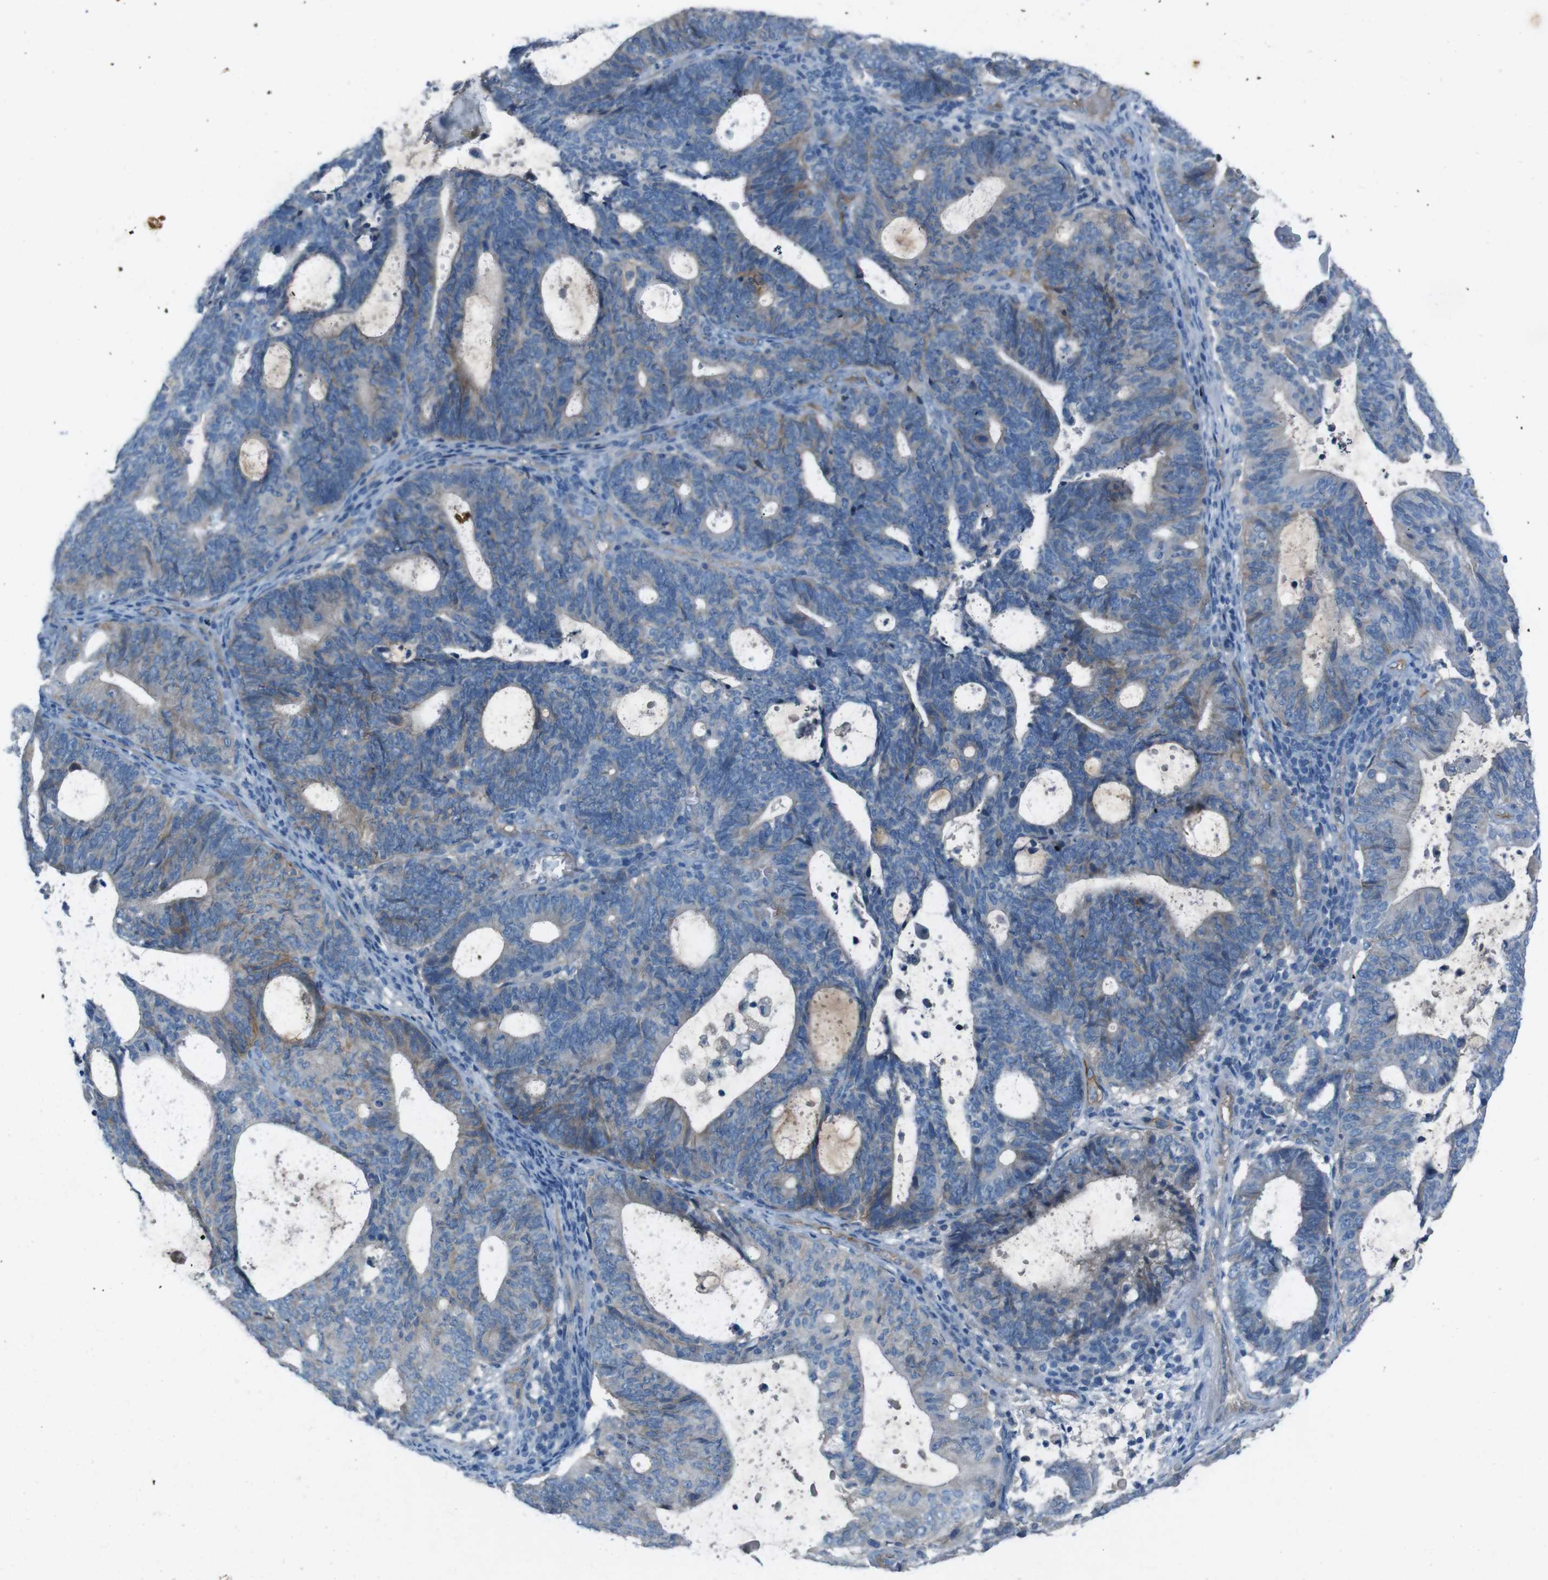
{"staining": {"intensity": "weak", "quantity": "<25%", "location": "cytoplasmic/membranous"}, "tissue": "endometrial cancer", "cell_type": "Tumor cells", "image_type": "cancer", "snomed": [{"axis": "morphology", "description": "Adenocarcinoma, NOS"}, {"axis": "topography", "description": "Uterus"}], "caption": "Endometrial cancer (adenocarcinoma) was stained to show a protein in brown. There is no significant expression in tumor cells.", "gene": "PVR", "patient": {"sex": "female", "age": 83}}